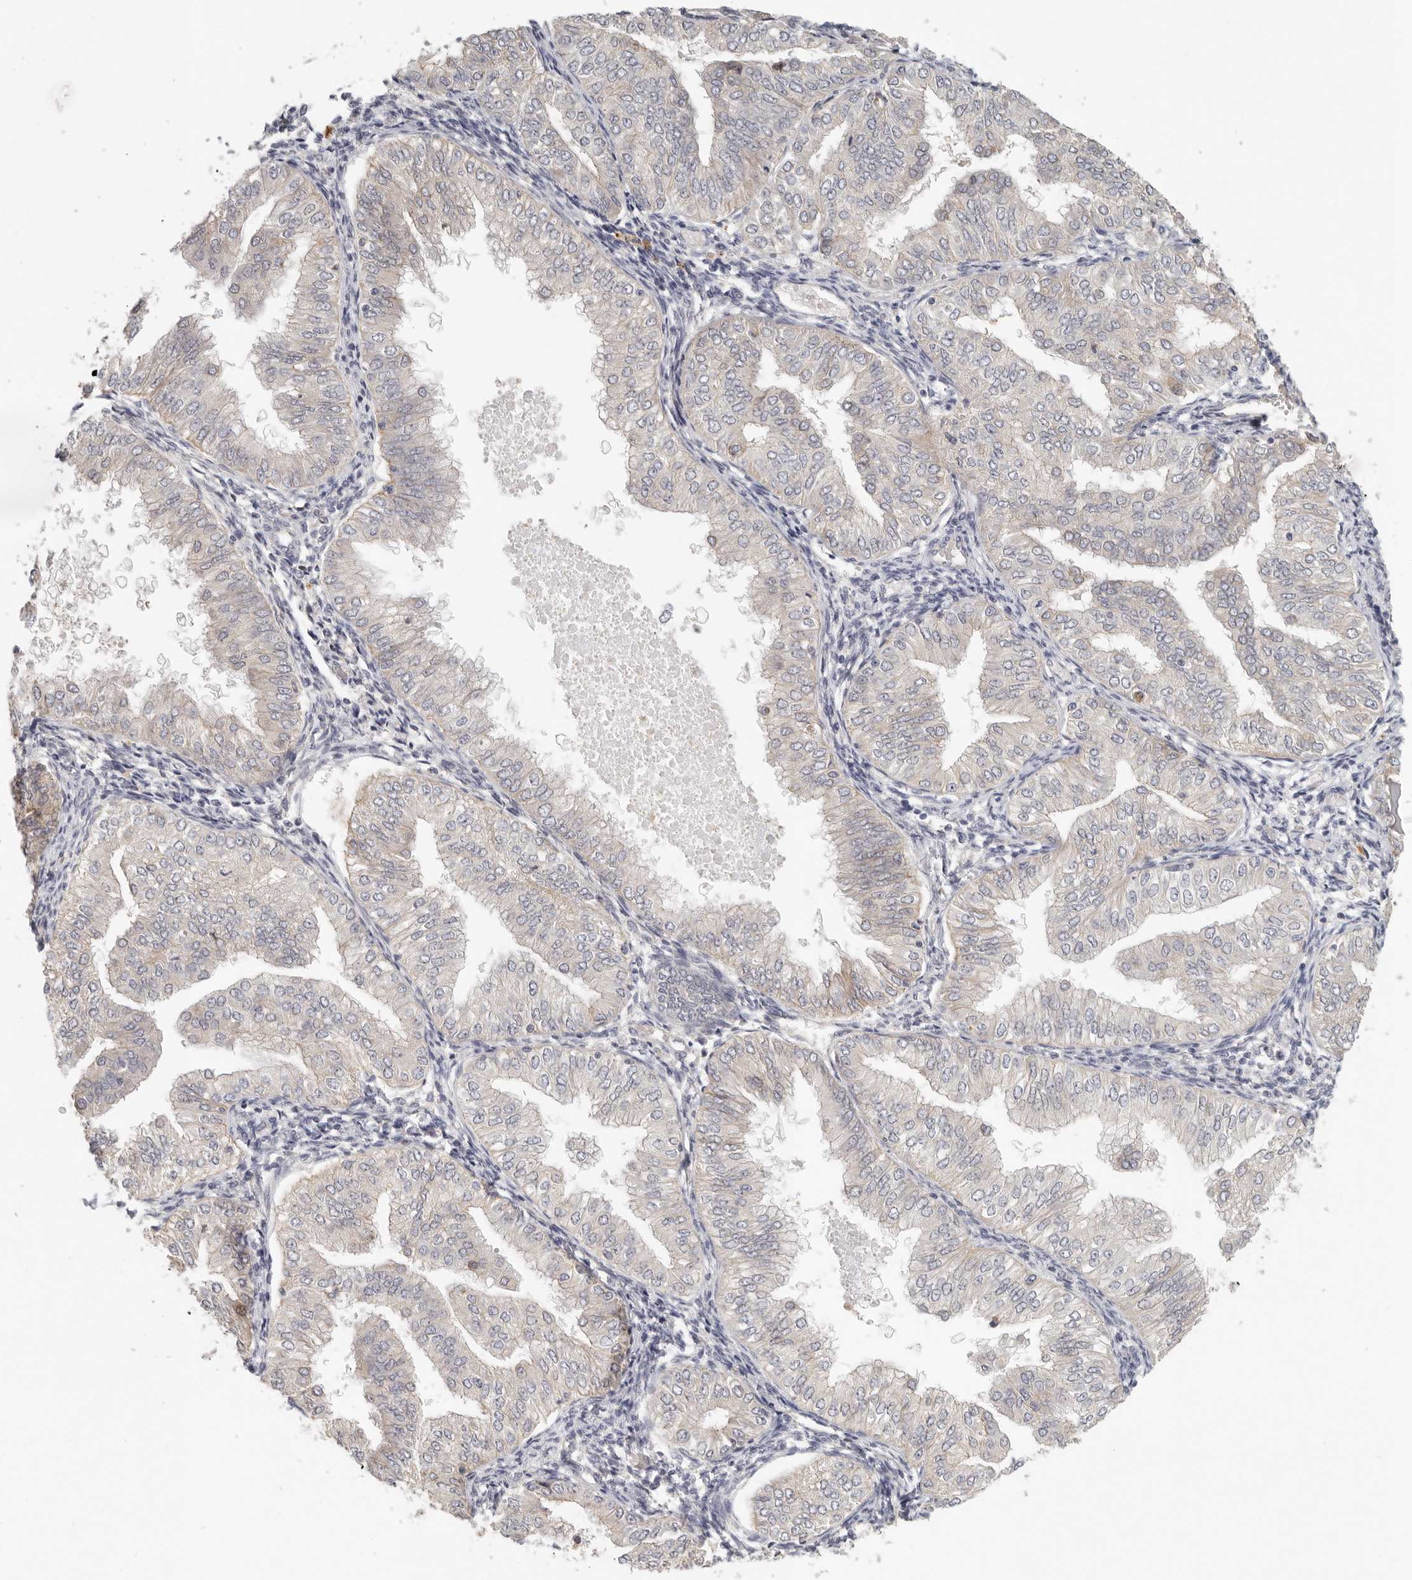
{"staining": {"intensity": "weak", "quantity": "<25%", "location": "cytoplasmic/membranous"}, "tissue": "endometrial cancer", "cell_type": "Tumor cells", "image_type": "cancer", "snomed": [{"axis": "morphology", "description": "Normal tissue, NOS"}, {"axis": "morphology", "description": "Adenocarcinoma, NOS"}, {"axis": "topography", "description": "Endometrium"}], "caption": "IHC image of endometrial cancer (adenocarcinoma) stained for a protein (brown), which demonstrates no expression in tumor cells.", "gene": "ANXA9", "patient": {"sex": "female", "age": 53}}